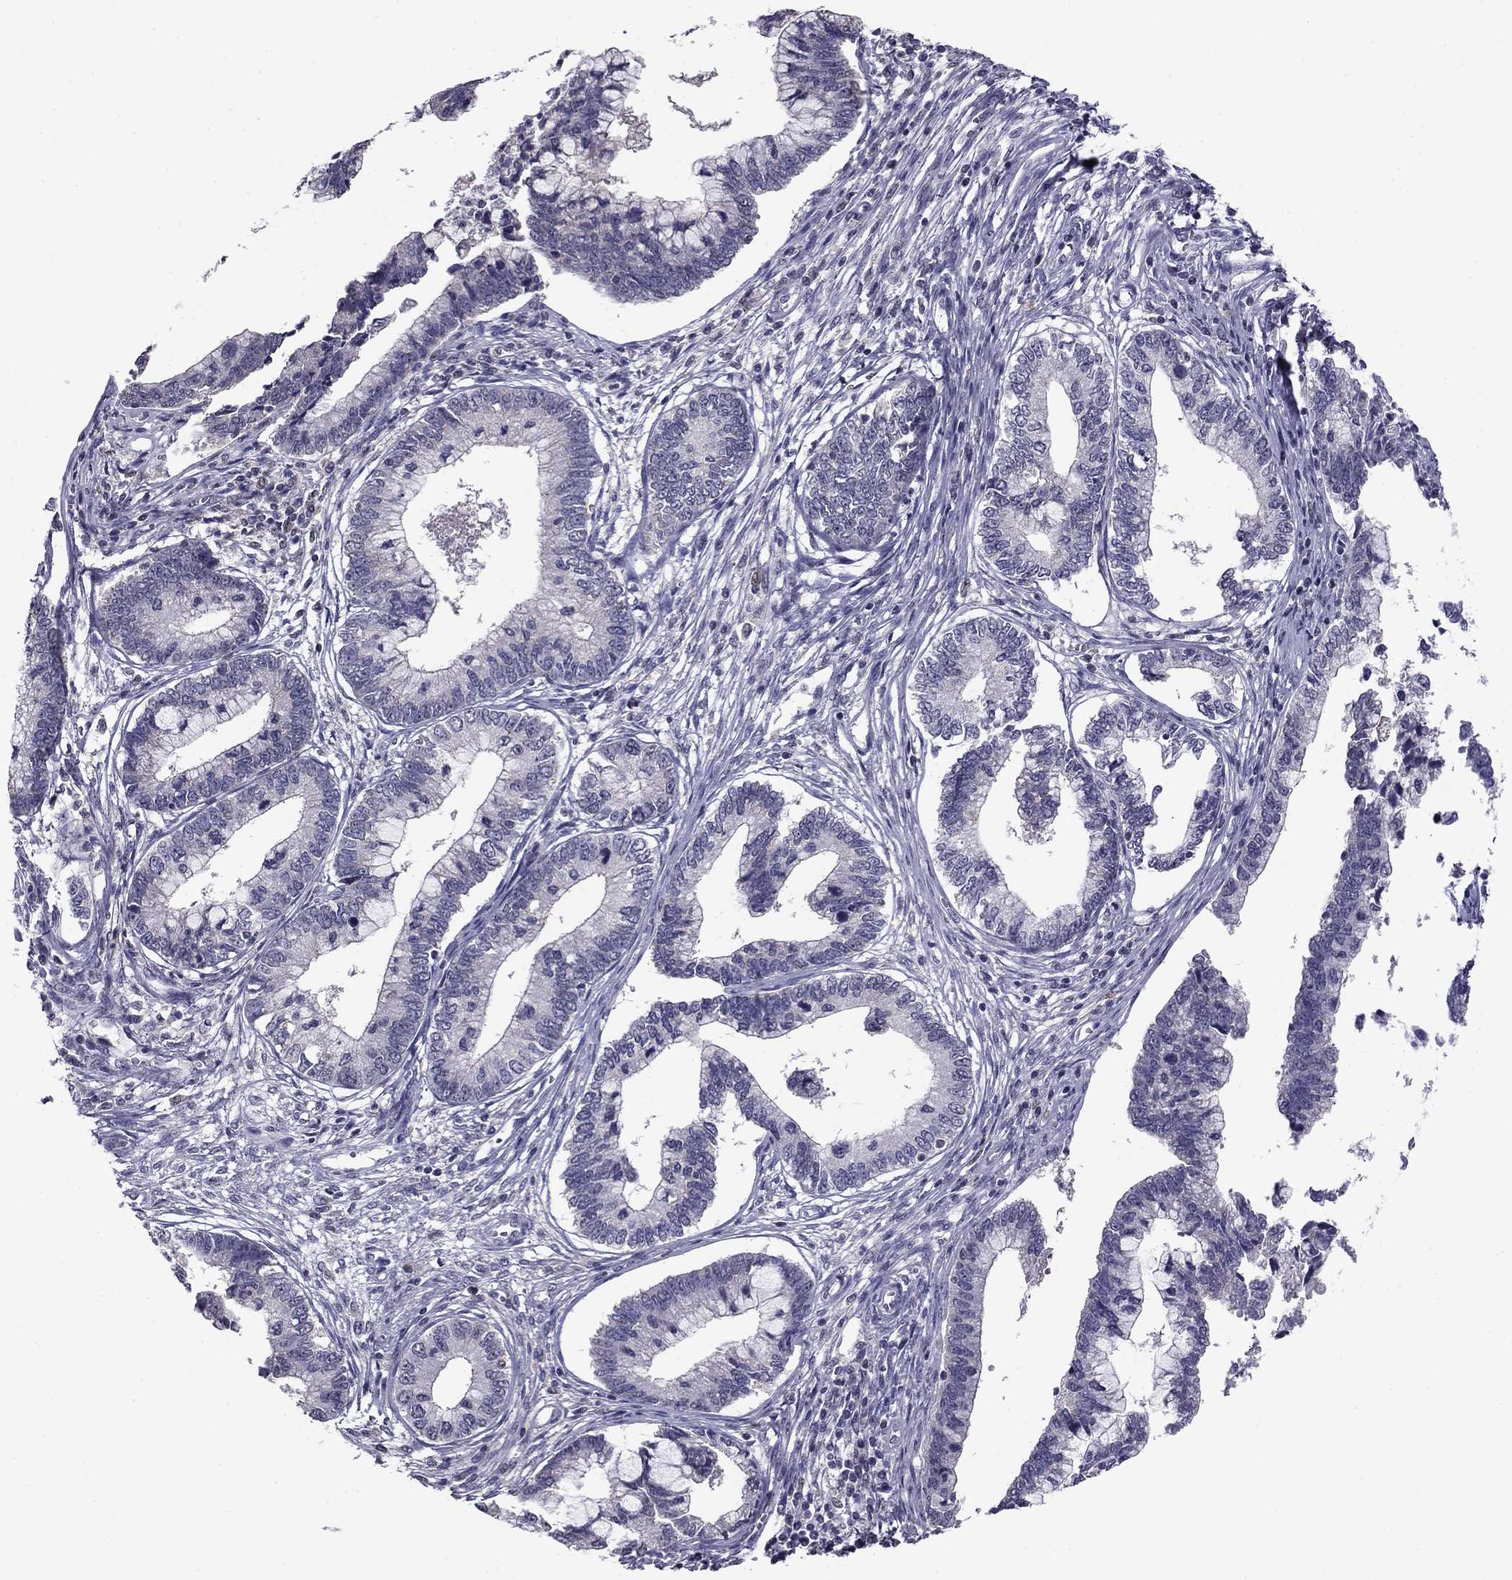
{"staining": {"intensity": "negative", "quantity": "none", "location": "none"}, "tissue": "cervical cancer", "cell_type": "Tumor cells", "image_type": "cancer", "snomed": [{"axis": "morphology", "description": "Adenocarcinoma, NOS"}, {"axis": "topography", "description": "Cervix"}], "caption": "DAB (3,3'-diaminobenzidine) immunohistochemical staining of cervical cancer (adenocarcinoma) reveals no significant staining in tumor cells.", "gene": "HCN1", "patient": {"sex": "female", "age": 44}}